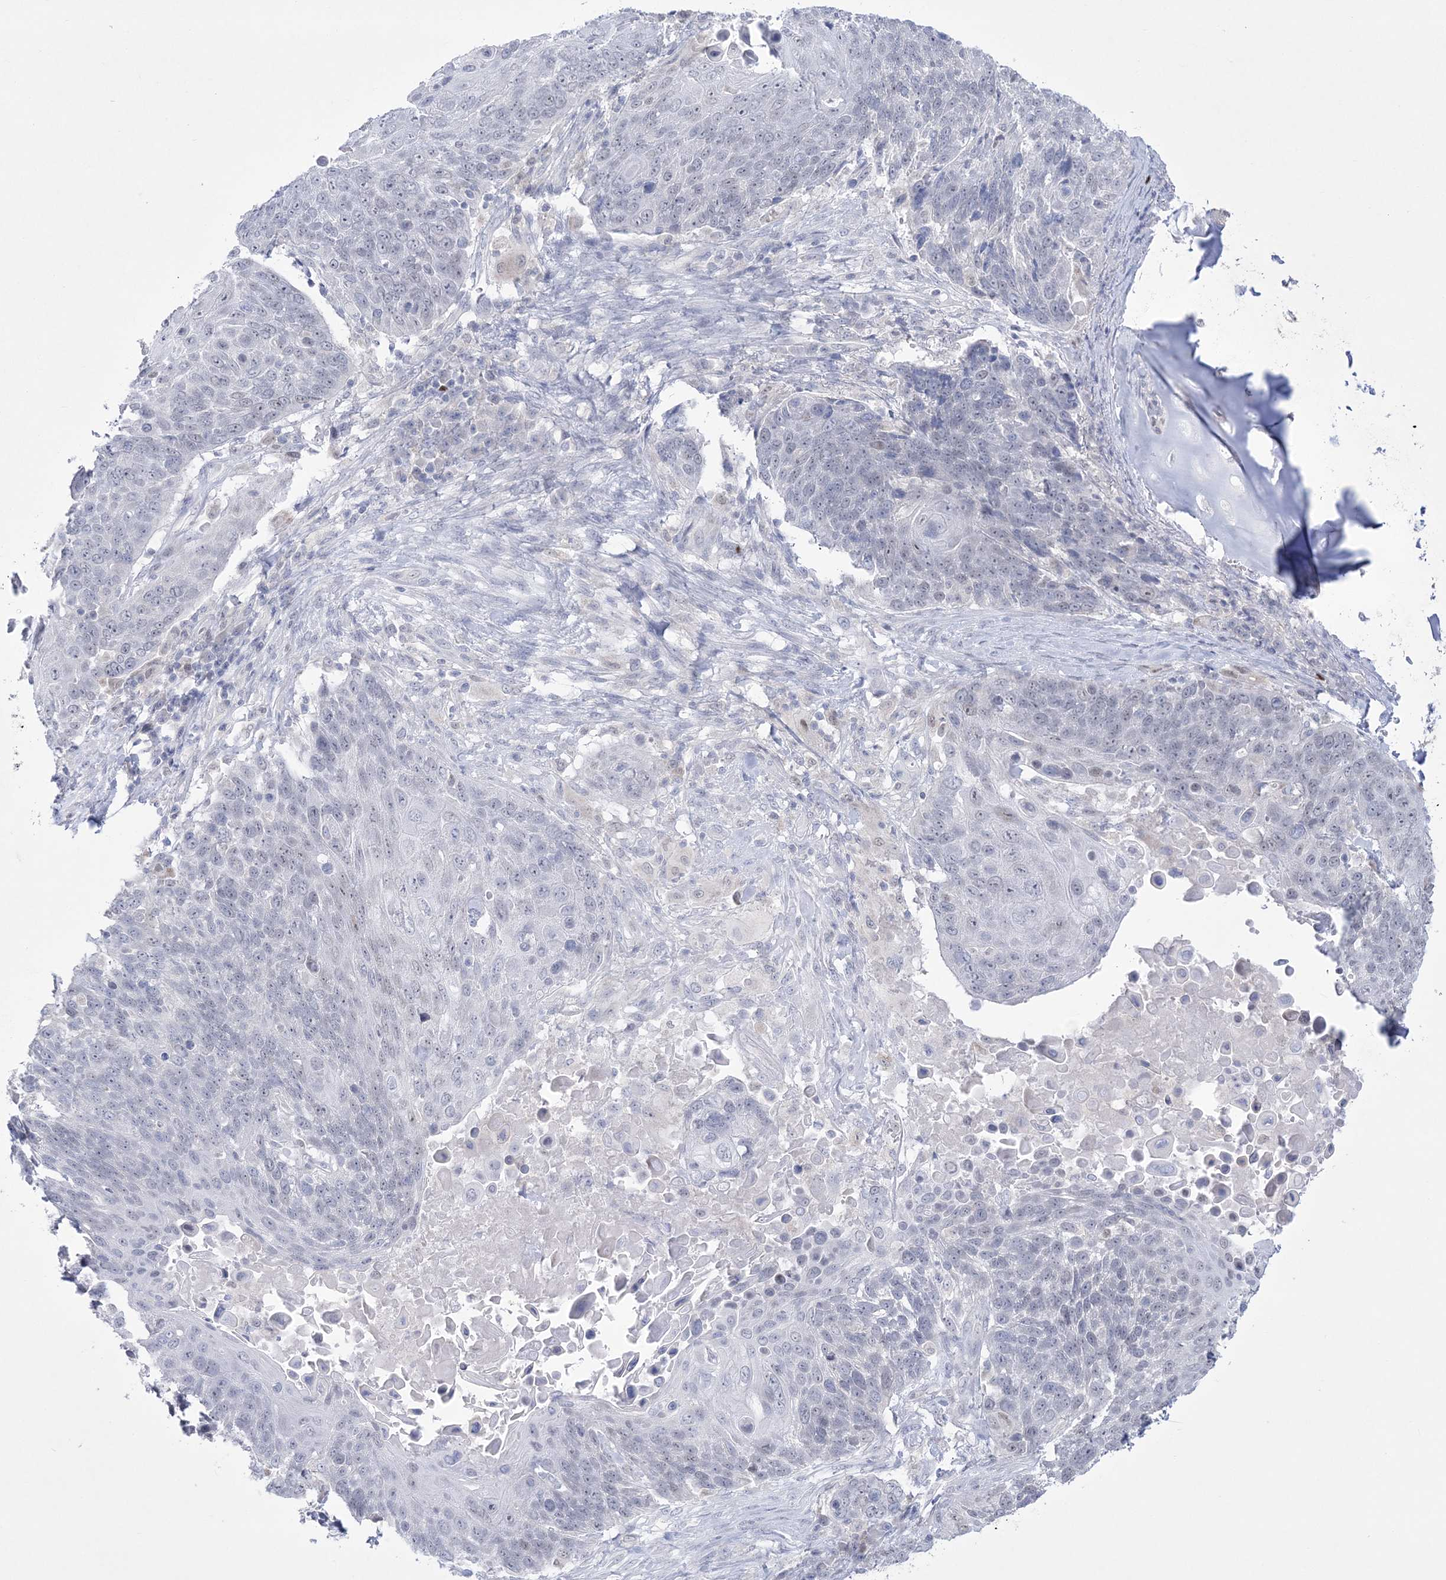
{"staining": {"intensity": "negative", "quantity": "none", "location": "none"}, "tissue": "lung cancer", "cell_type": "Tumor cells", "image_type": "cancer", "snomed": [{"axis": "morphology", "description": "Squamous cell carcinoma, NOS"}, {"axis": "topography", "description": "Lung"}], "caption": "Immunohistochemistry (IHC) of human lung cancer demonstrates no positivity in tumor cells. (DAB (3,3'-diaminobenzidine) immunohistochemistry (IHC), high magnification).", "gene": "WDR27", "patient": {"sex": "male", "age": 66}}